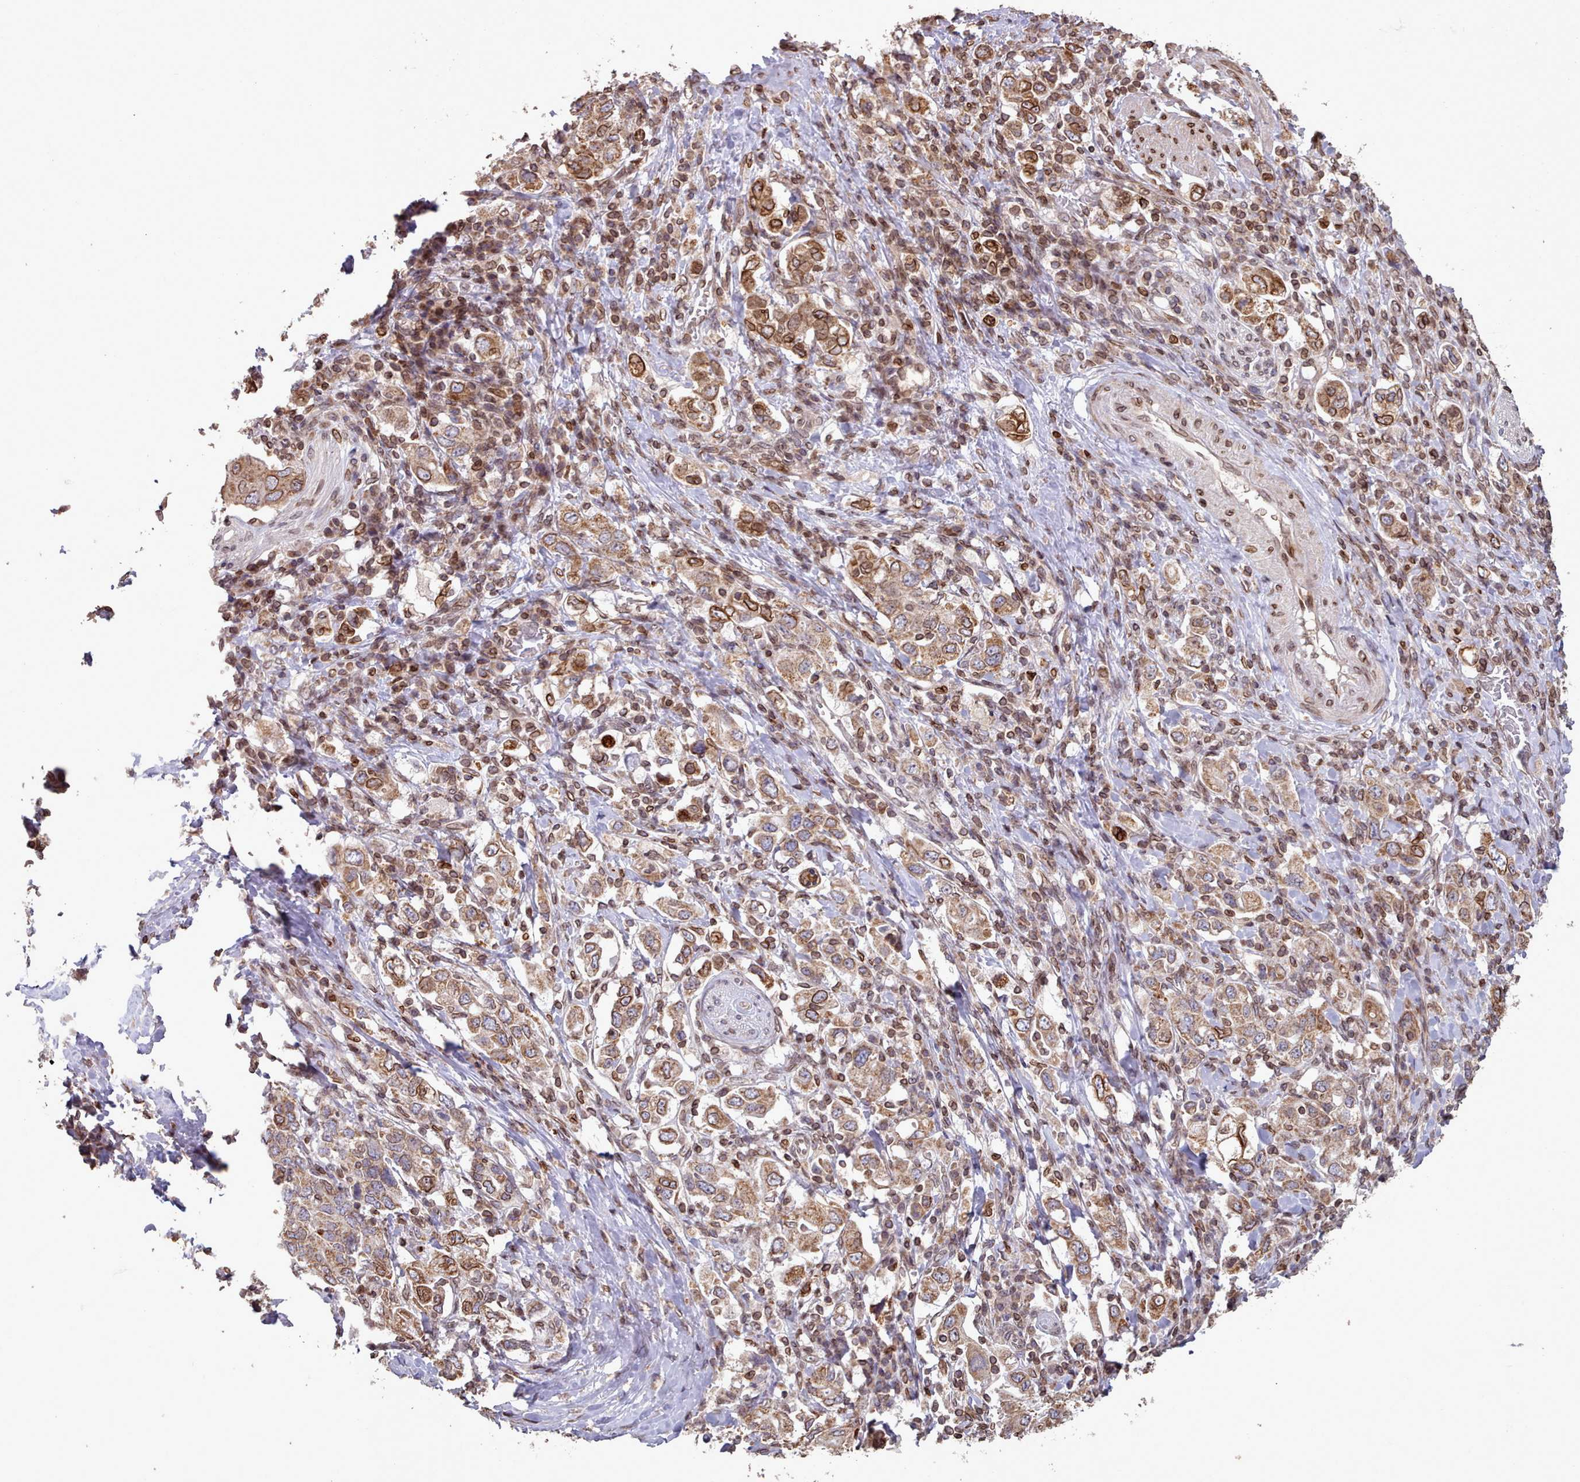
{"staining": {"intensity": "moderate", "quantity": ">75%", "location": "cytoplasmic/membranous,nuclear"}, "tissue": "stomach cancer", "cell_type": "Tumor cells", "image_type": "cancer", "snomed": [{"axis": "morphology", "description": "Adenocarcinoma, NOS"}, {"axis": "topography", "description": "Stomach, upper"}, {"axis": "topography", "description": "Stomach"}], "caption": "The histopathology image demonstrates a brown stain indicating the presence of a protein in the cytoplasmic/membranous and nuclear of tumor cells in stomach cancer (adenocarcinoma).", "gene": "TOR1AIP1", "patient": {"sex": "male", "age": 62}}